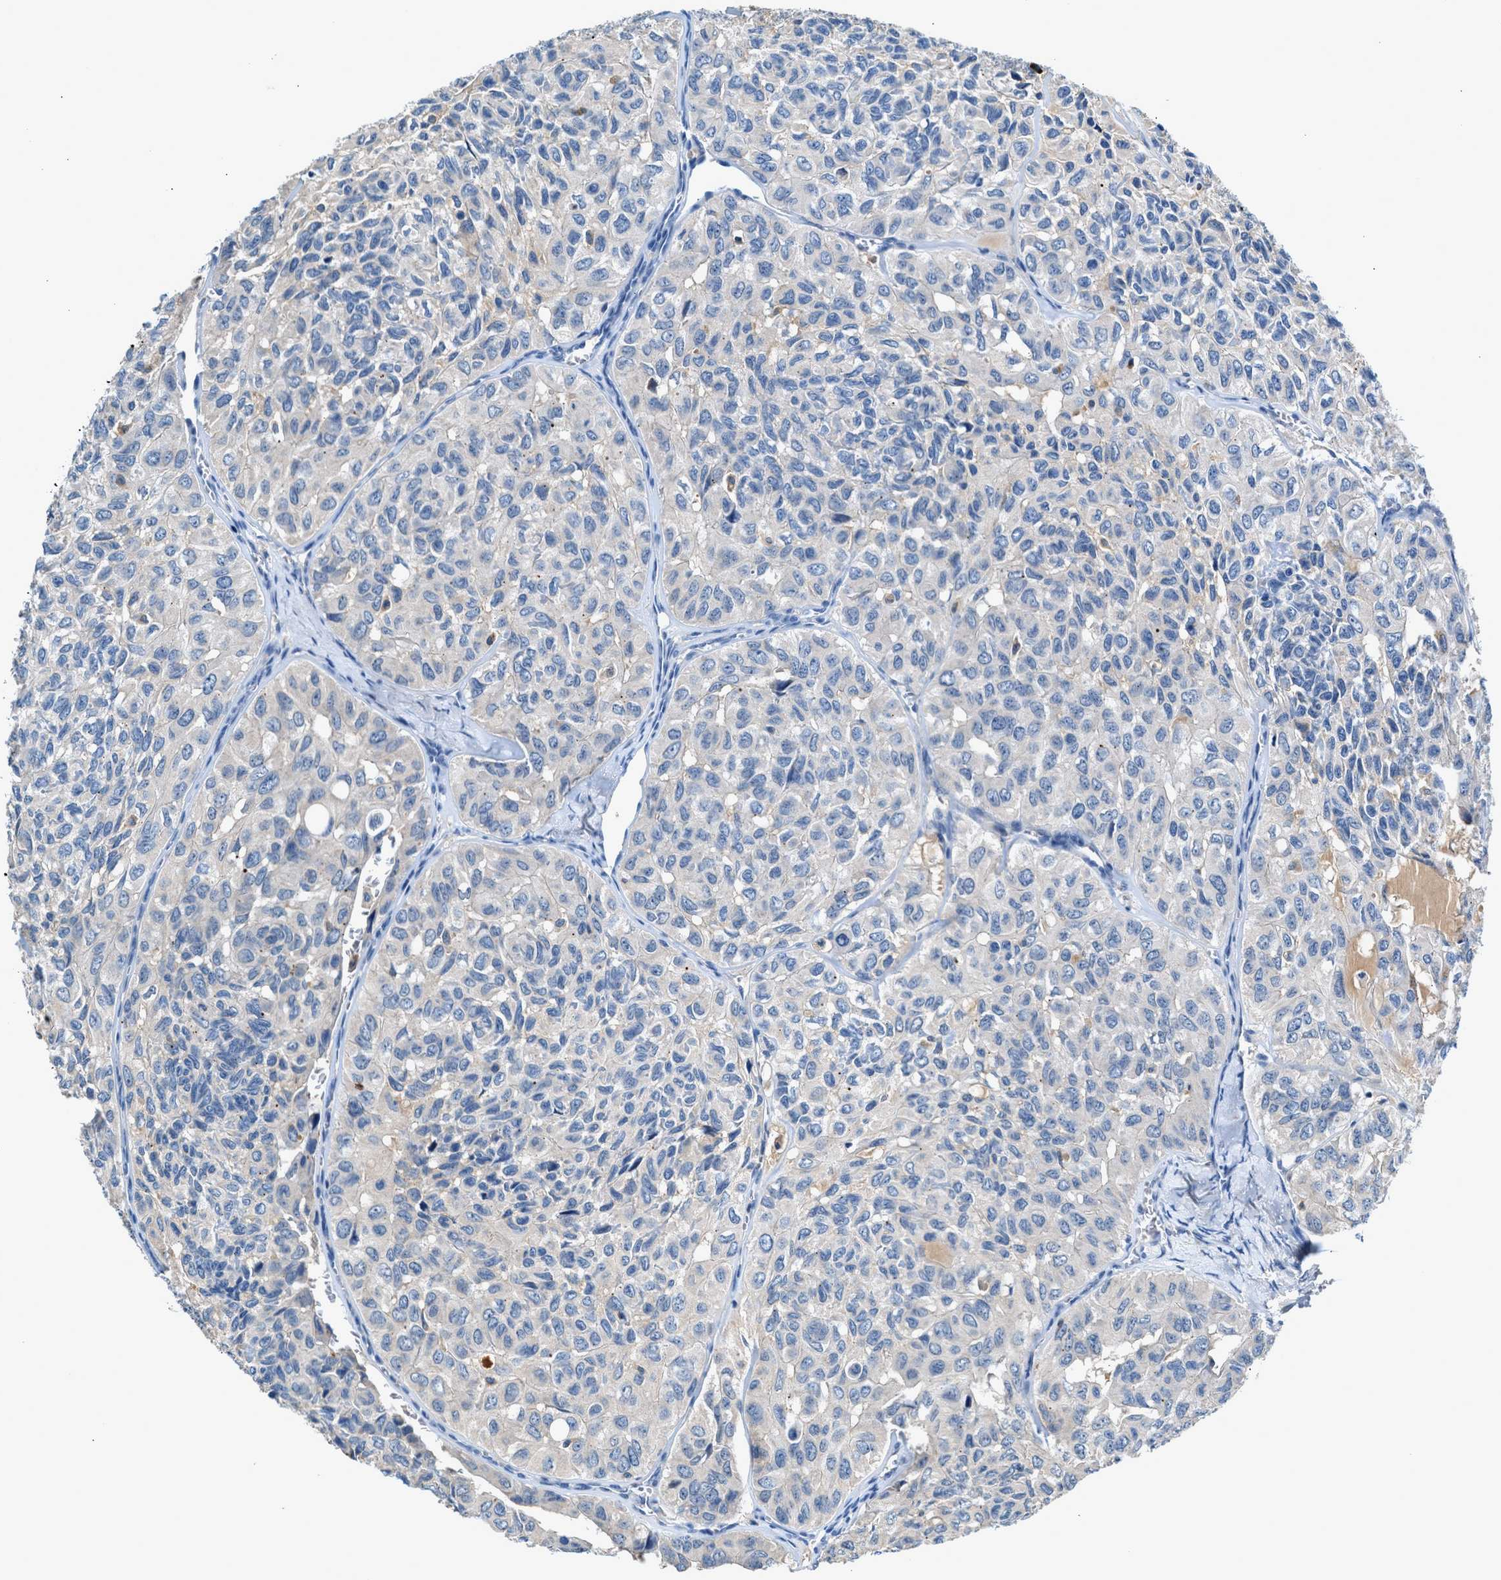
{"staining": {"intensity": "negative", "quantity": "none", "location": "none"}, "tissue": "head and neck cancer", "cell_type": "Tumor cells", "image_type": "cancer", "snomed": [{"axis": "morphology", "description": "Adenocarcinoma, NOS"}, {"axis": "topography", "description": "Salivary gland, NOS"}, {"axis": "topography", "description": "Head-Neck"}], "caption": "Immunohistochemical staining of head and neck cancer (adenocarcinoma) reveals no significant positivity in tumor cells. Nuclei are stained in blue.", "gene": "RWDD2B", "patient": {"sex": "female", "age": 76}}